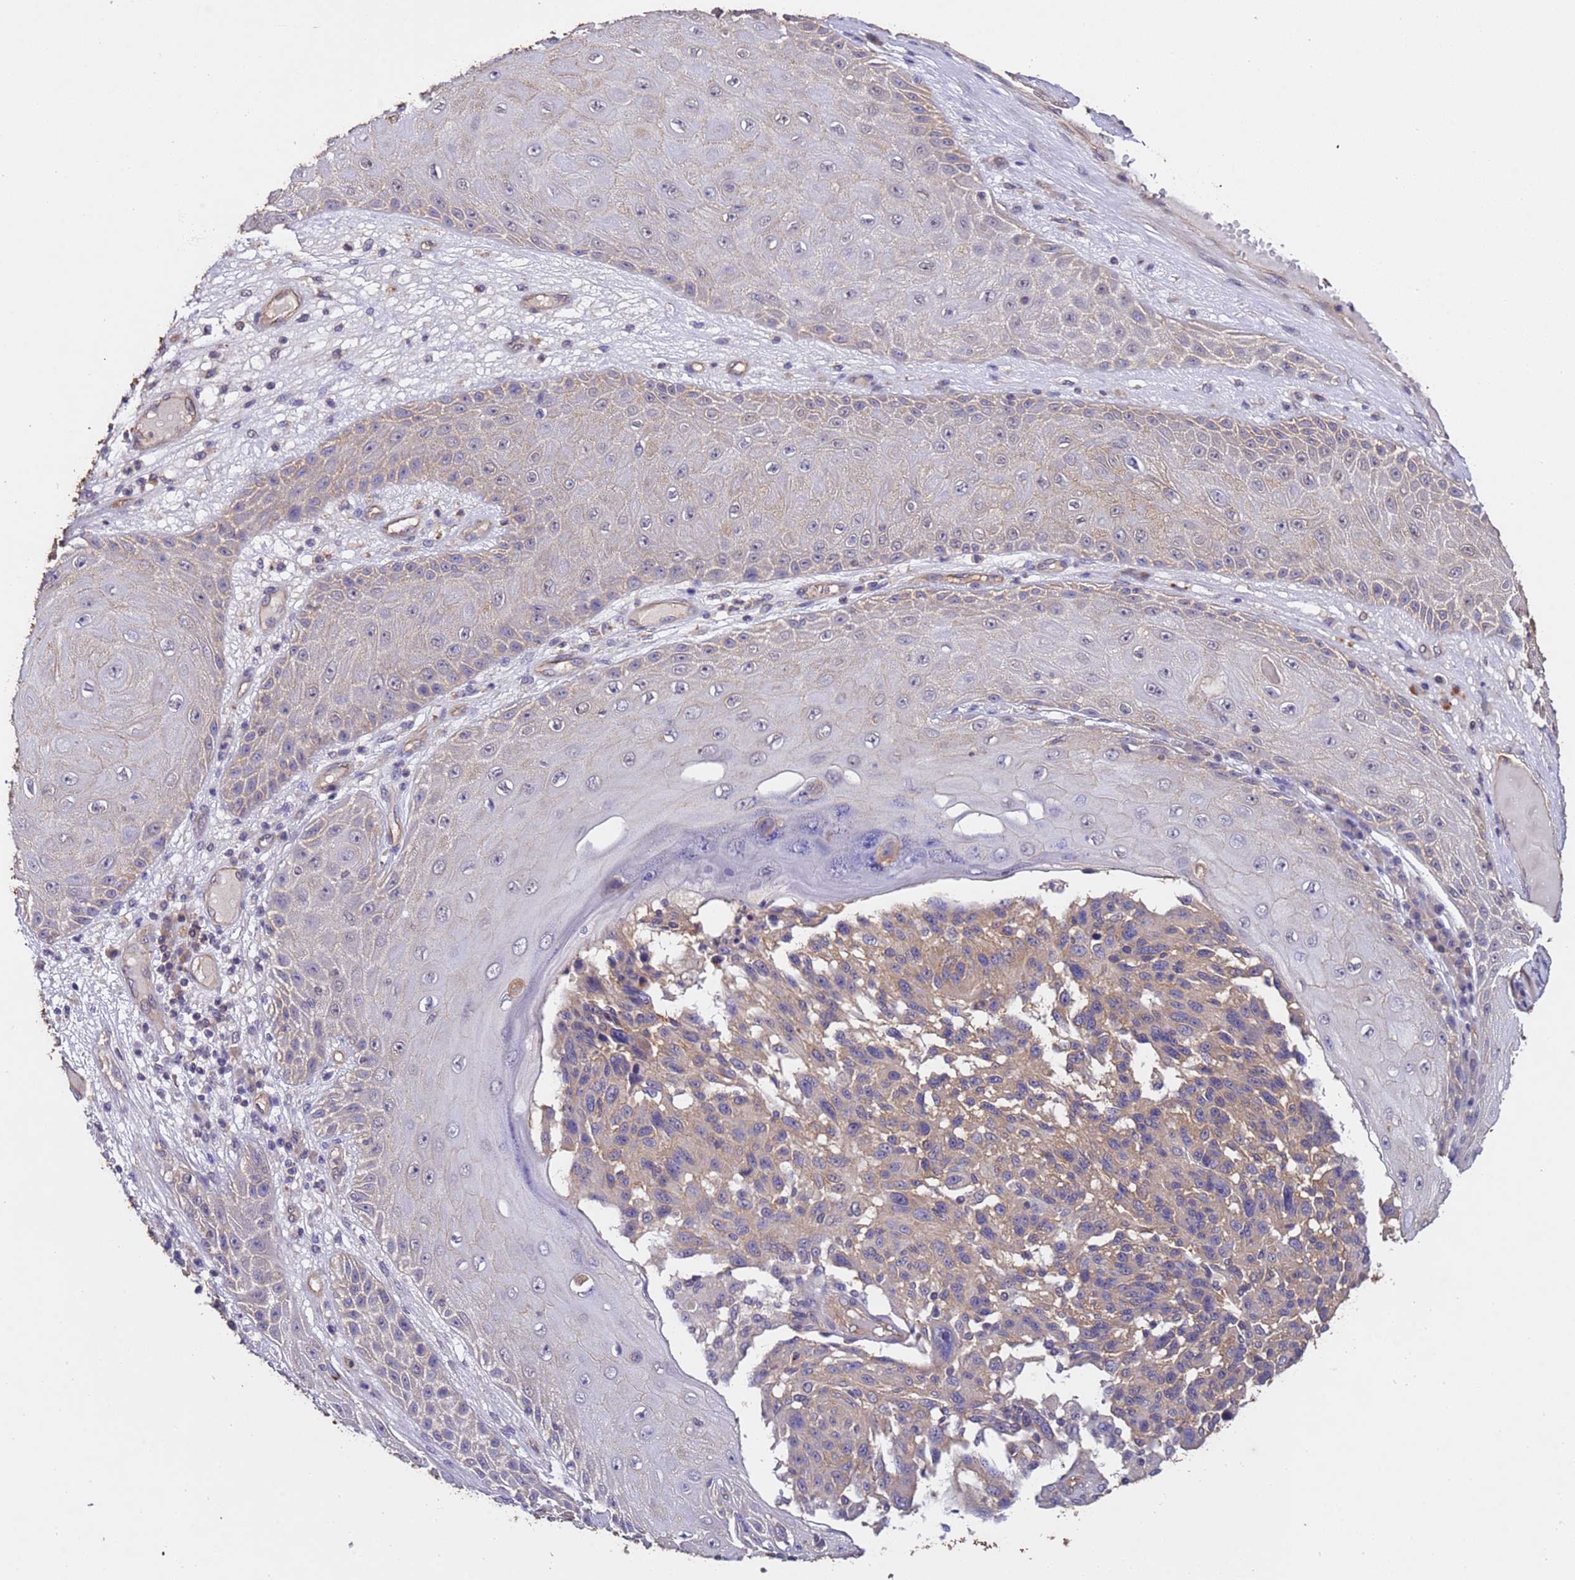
{"staining": {"intensity": "weak", "quantity": "25%-75%", "location": "cytoplasmic/membranous"}, "tissue": "melanoma", "cell_type": "Tumor cells", "image_type": "cancer", "snomed": [{"axis": "morphology", "description": "Malignant melanoma, NOS"}, {"axis": "topography", "description": "Skin"}], "caption": "Malignant melanoma was stained to show a protein in brown. There is low levels of weak cytoplasmic/membranous staining in approximately 25%-75% of tumor cells.", "gene": "MTX3", "patient": {"sex": "male", "age": 53}}